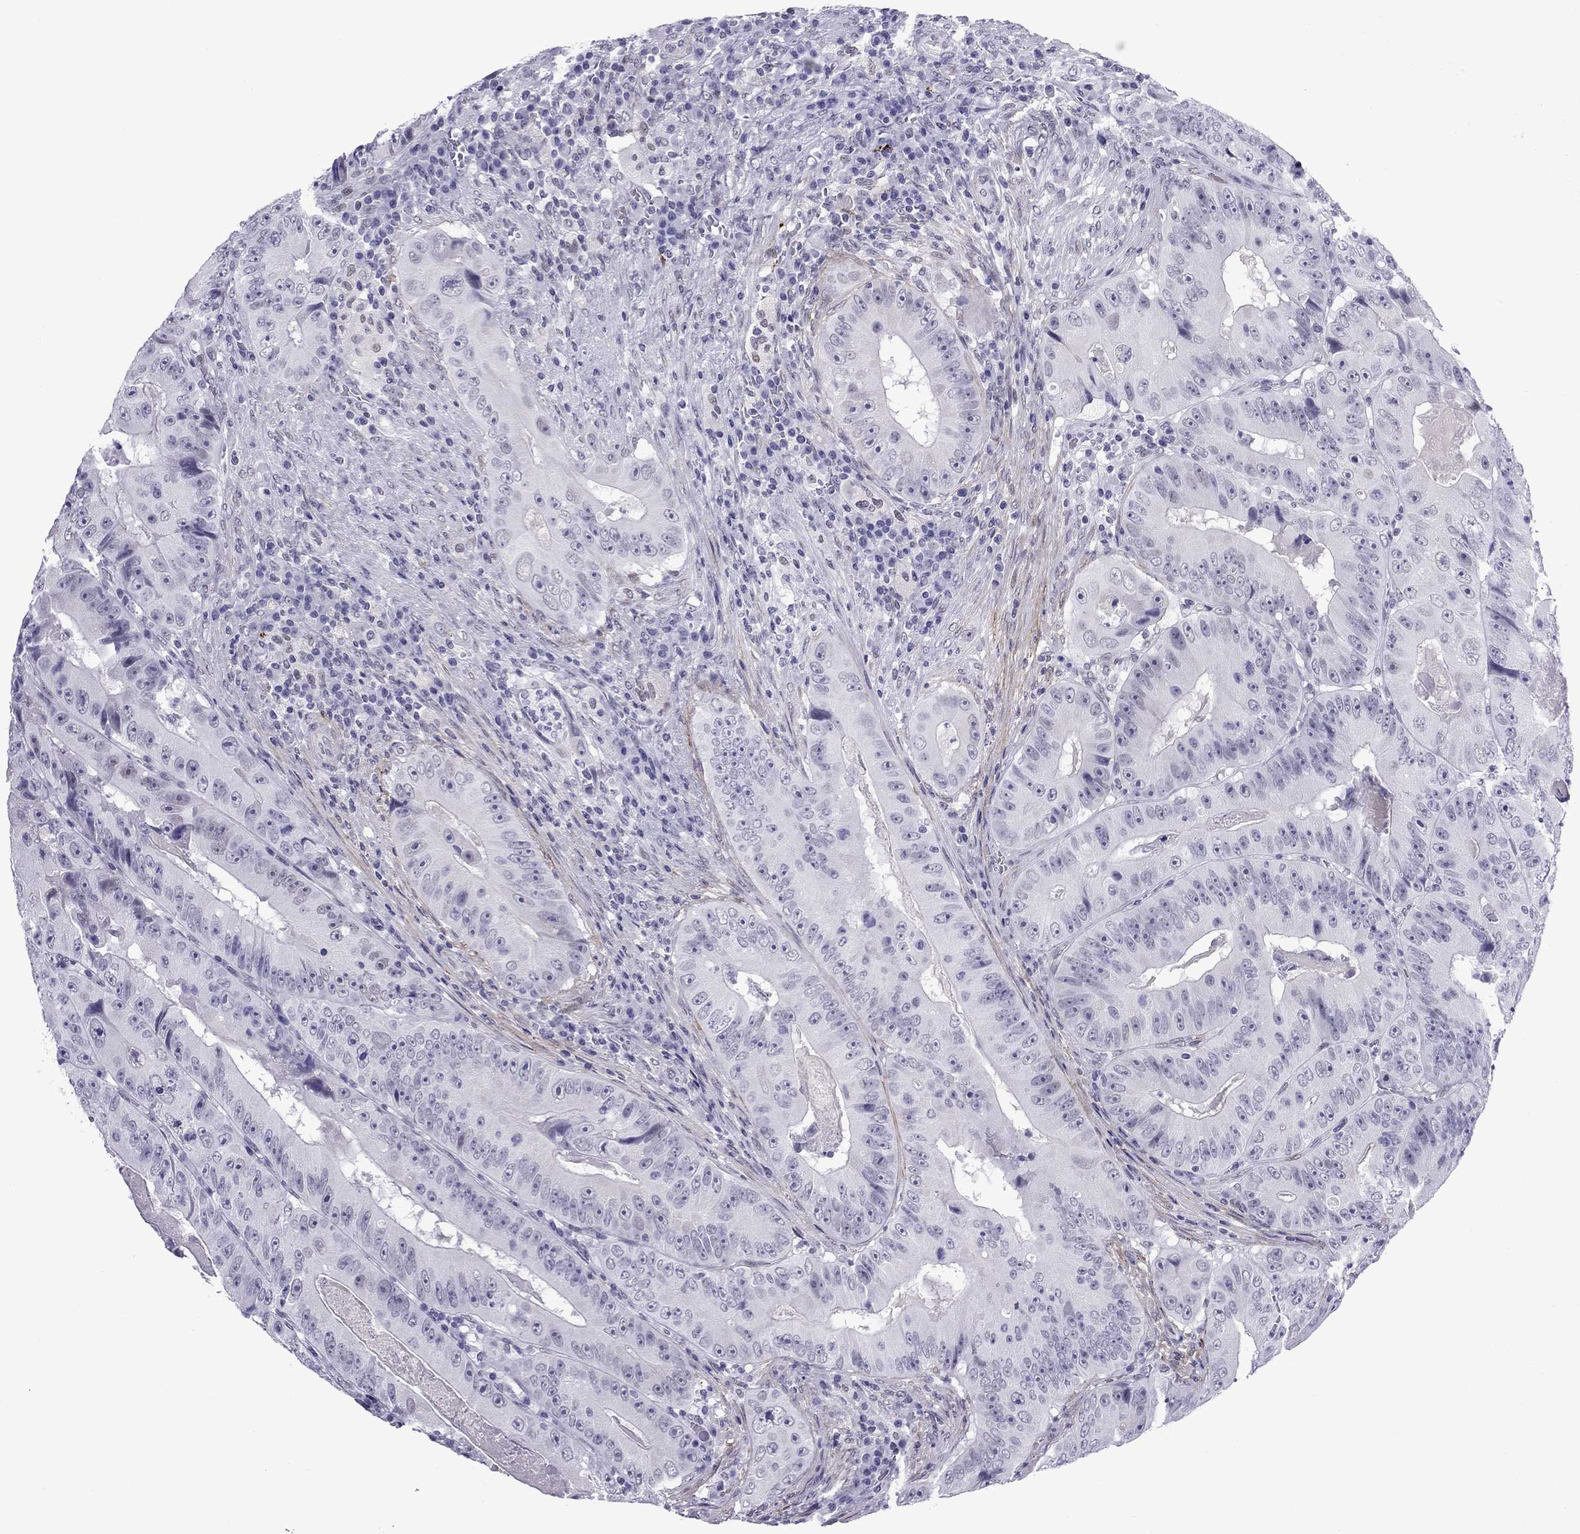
{"staining": {"intensity": "negative", "quantity": "none", "location": "none"}, "tissue": "colorectal cancer", "cell_type": "Tumor cells", "image_type": "cancer", "snomed": [{"axis": "morphology", "description": "Adenocarcinoma, NOS"}, {"axis": "topography", "description": "Colon"}], "caption": "Immunohistochemical staining of human adenocarcinoma (colorectal) shows no significant expression in tumor cells.", "gene": "ZNF646", "patient": {"sex": "female", "age": 86}}